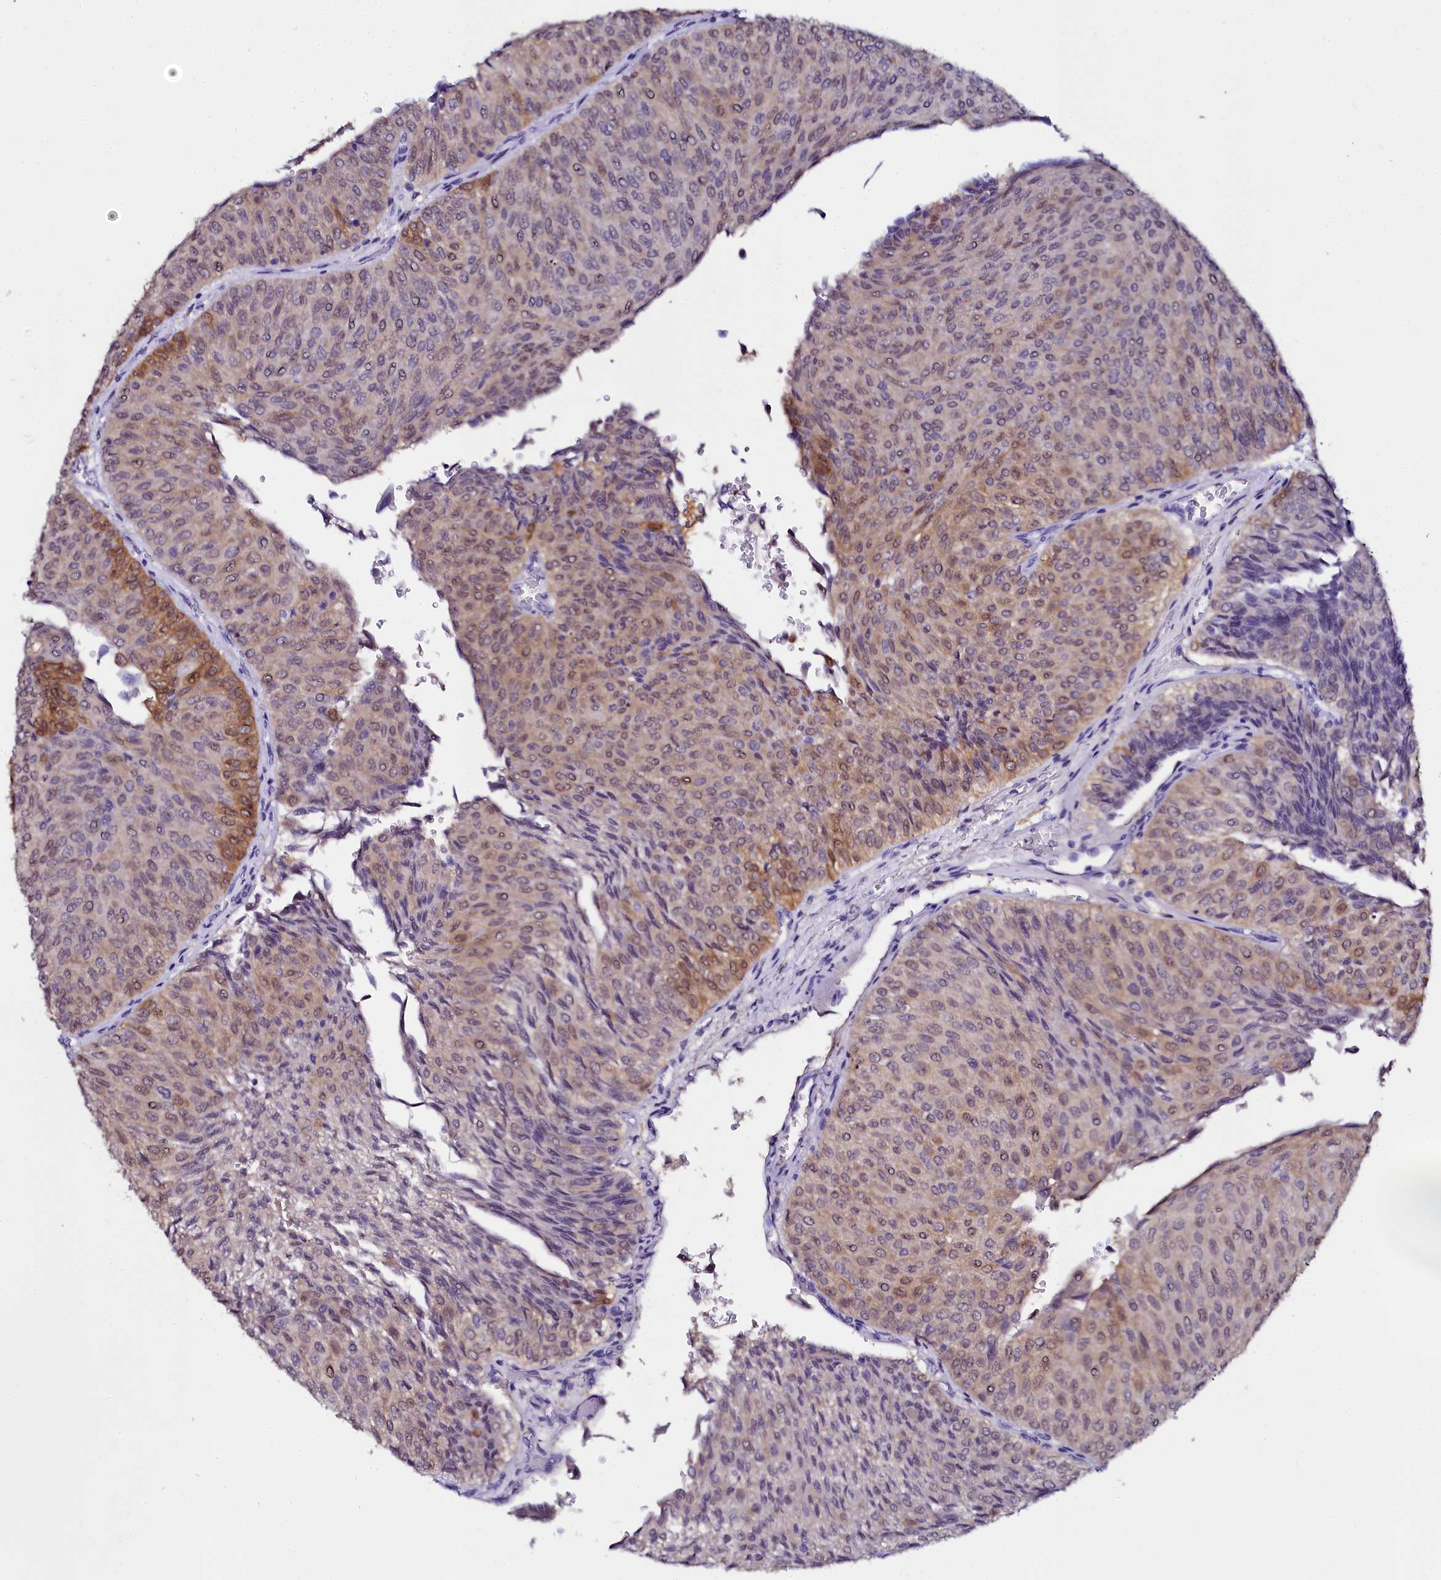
{"staining": {"intensity": "moderate", "quantity": "25%-75%", "location": "cytoplasmic/membranous,nuclear"}, "tissue": "urothelial cancer", "cell_type": "Tumor cells", "image_type": "cancer", "snomed": [{"axis": "morphology", "description": "Urothelial carcinoma, Low grade"}, {"axis": "topography", "description": "Urinary bladder"}], "caption": "Urothelial cancer was stained to show a protein in brown. There is medium levels of moderate cytoplasmic/membranous and nuclear positivity in about 25%-75% of tumor cells. (Brightfield microscopy of DAB IHC at high magnification).", "gene": "SORD", "patient": {"sex": "male", "age": 78}}